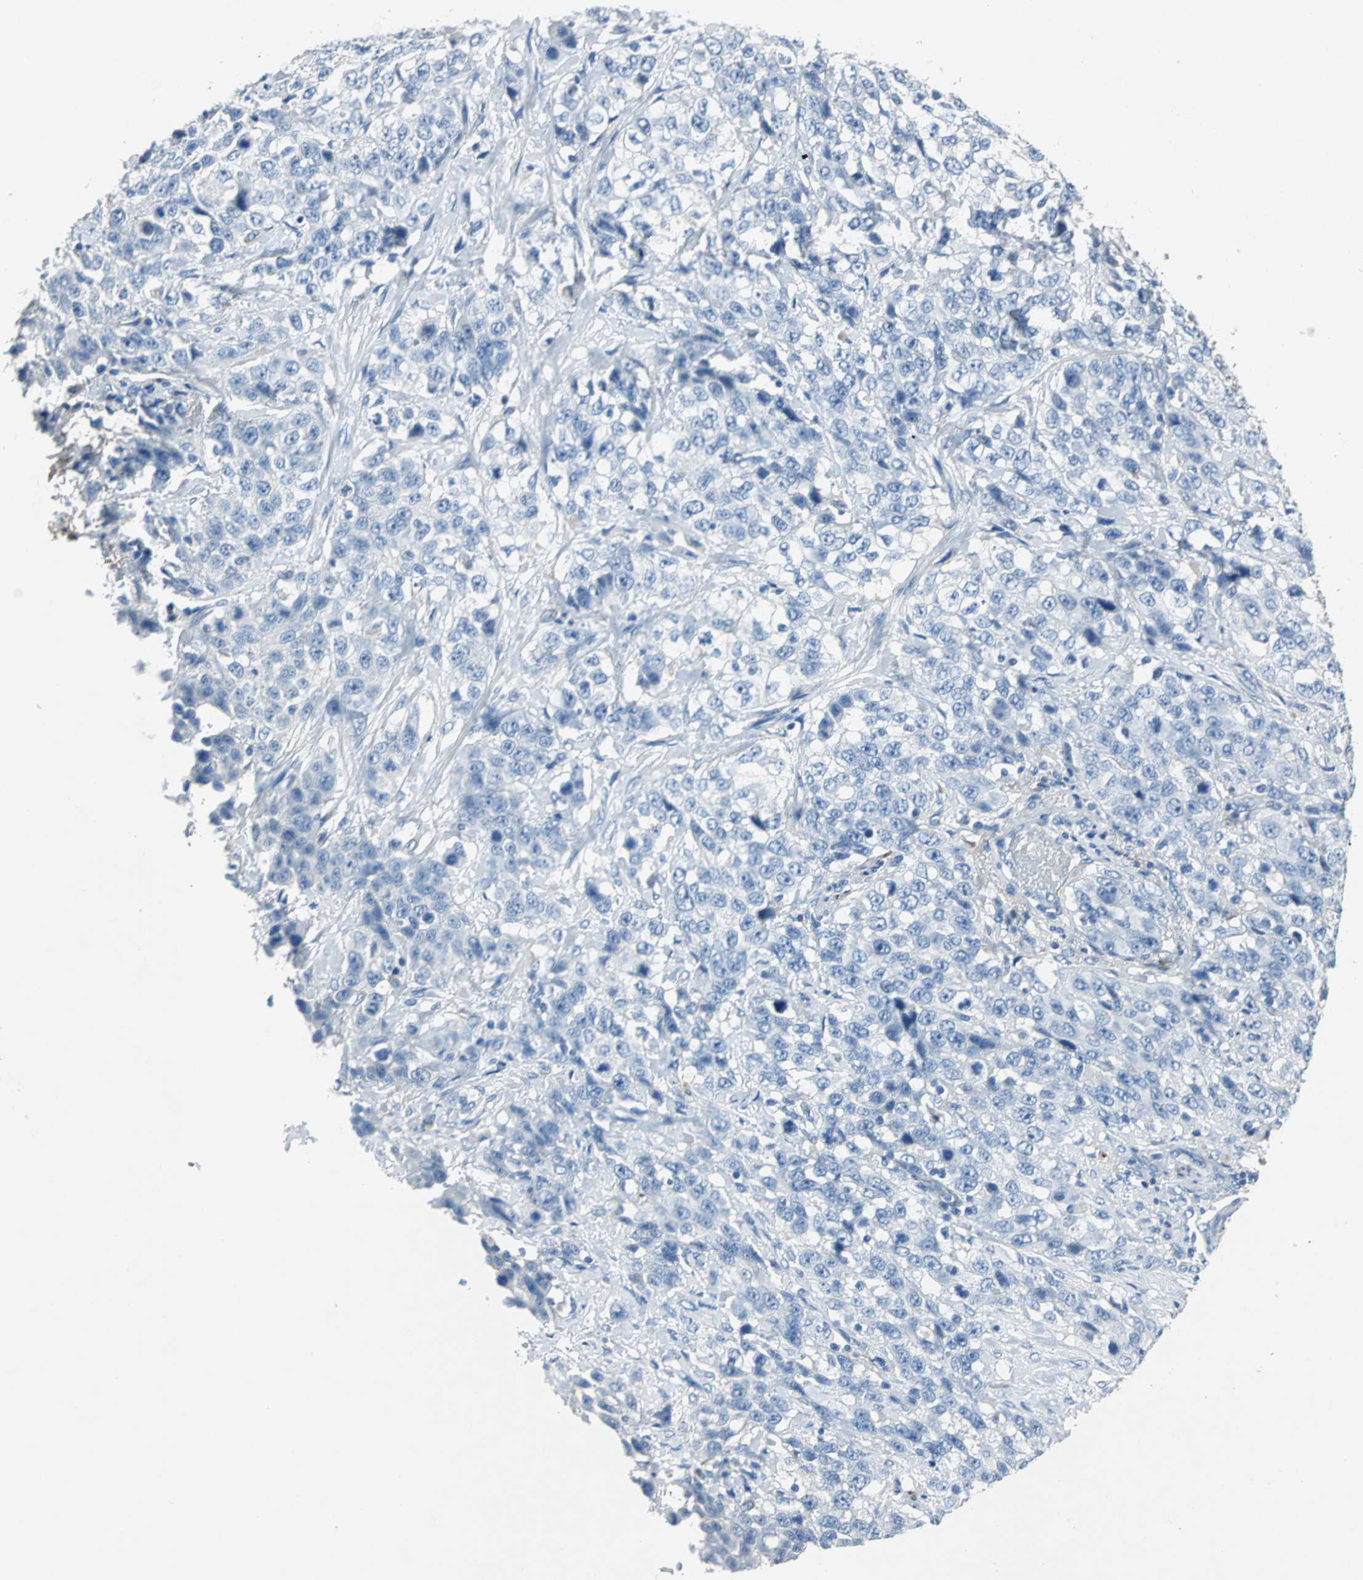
{"staining": {"intensity": "negative", "quantity": "none", "location": "none"}, "tissue": "stomach cancer", "cell_type": "Tumor cells", "image_type": "cancer", "snomed": [{"axis": "morphology", "description": "Normal tissue, NOS"}, {"axis": "morphology", "description": "Adenocarcinoma, NOS"}, {"axis": "topography", "description": "Stomach"}], "caption": "The image demonstrates no significant expression in tumor cells of adenocarcinoma (stomach).", "gene": "EFNB3", "patient": {"sex": "male", "age": 48}}